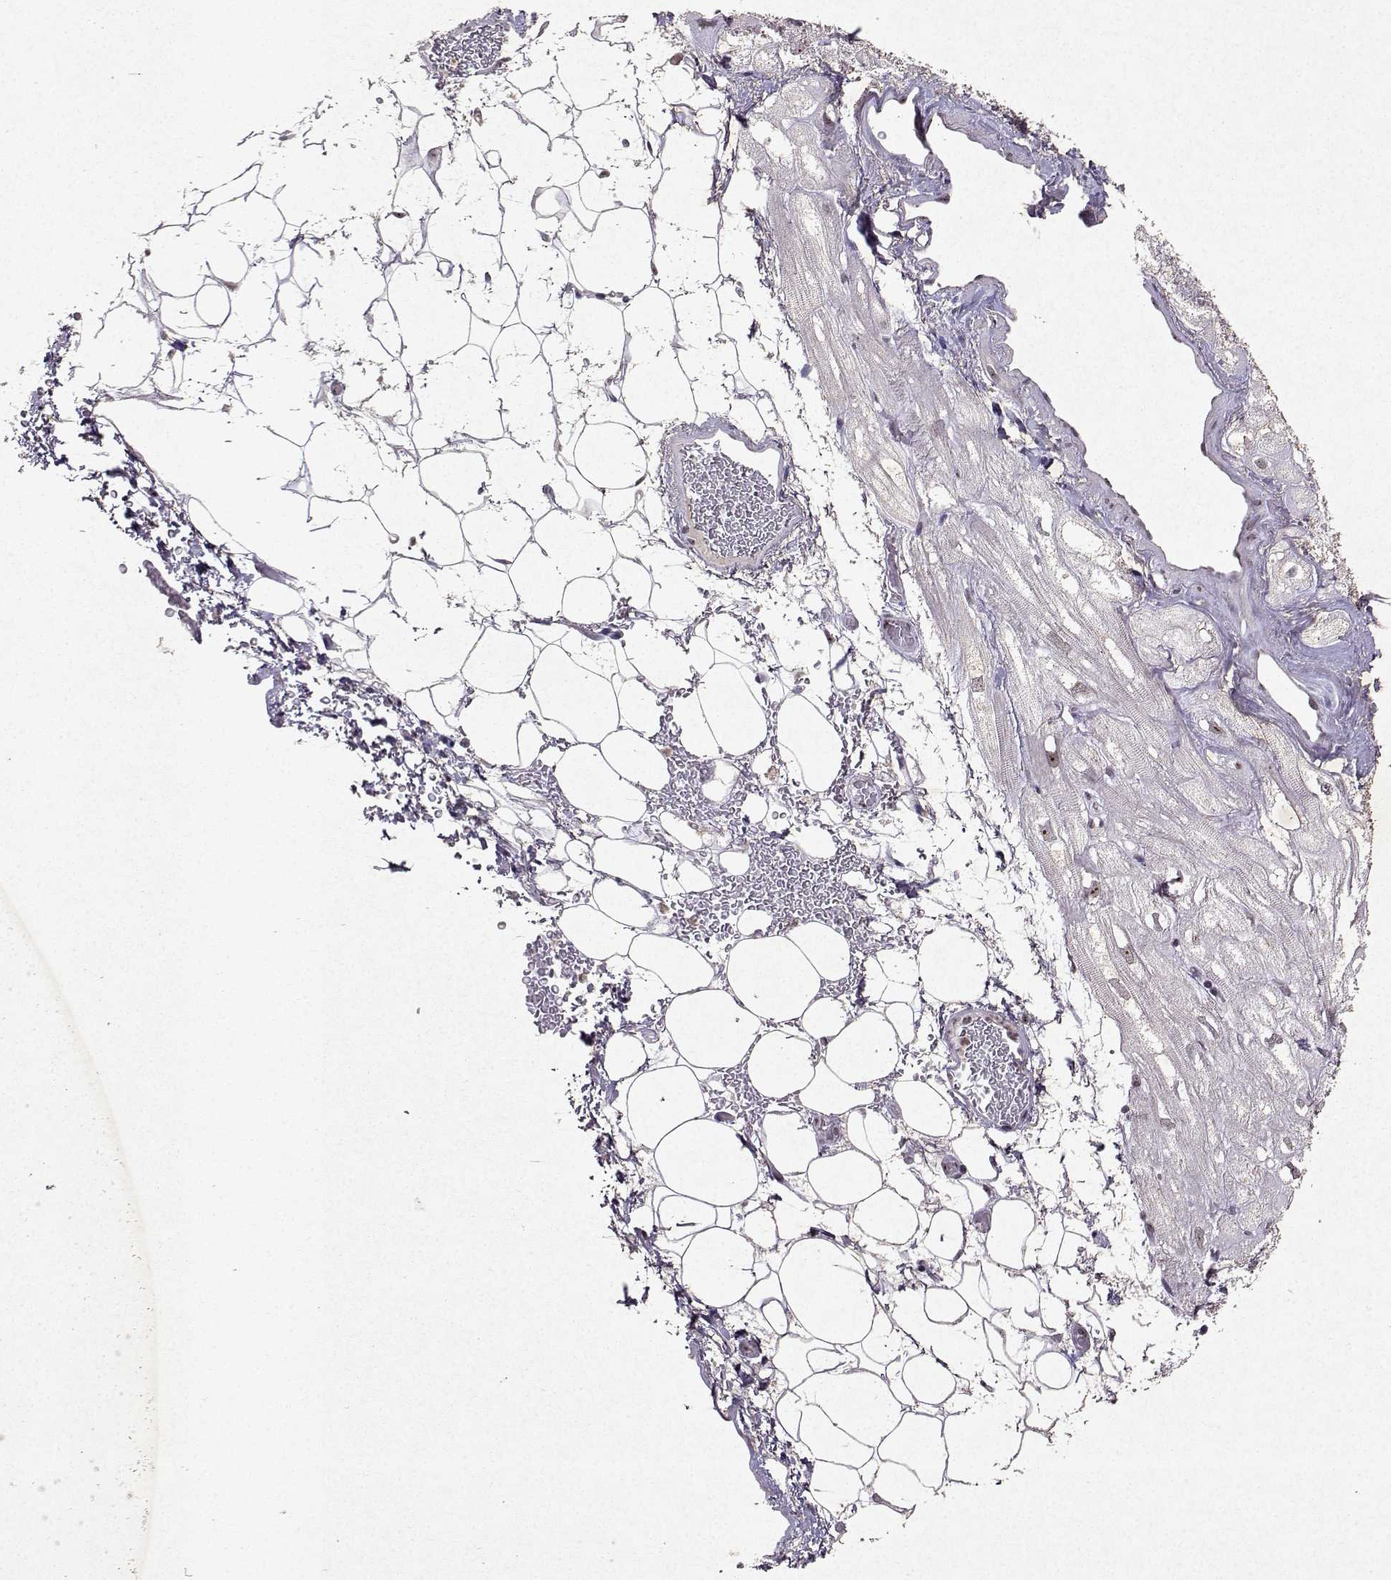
{"staining": {"intensity": "moderate", "quantity": "<25%", "location": "nuclear"}, "tissue": "heart muscle", "cell_type": "Cardiomyocytes", "image_type": "normal", "snomed": [{"axis": "morphology", "description": "Normal tissue, NOS"}, {"axis": "topography", "description": "Heart"}], "caption": "Cardiomyocytes show moderate nuclear expression in about <25% of cells in unremarkable heart muscle. The staining is performed using DAB brown chromogen to label protein expression. The nuclei are counter-stained blue using hematoxylin.", "gene": "DDX56", "patient": {"sex": "male", "age": 61}}